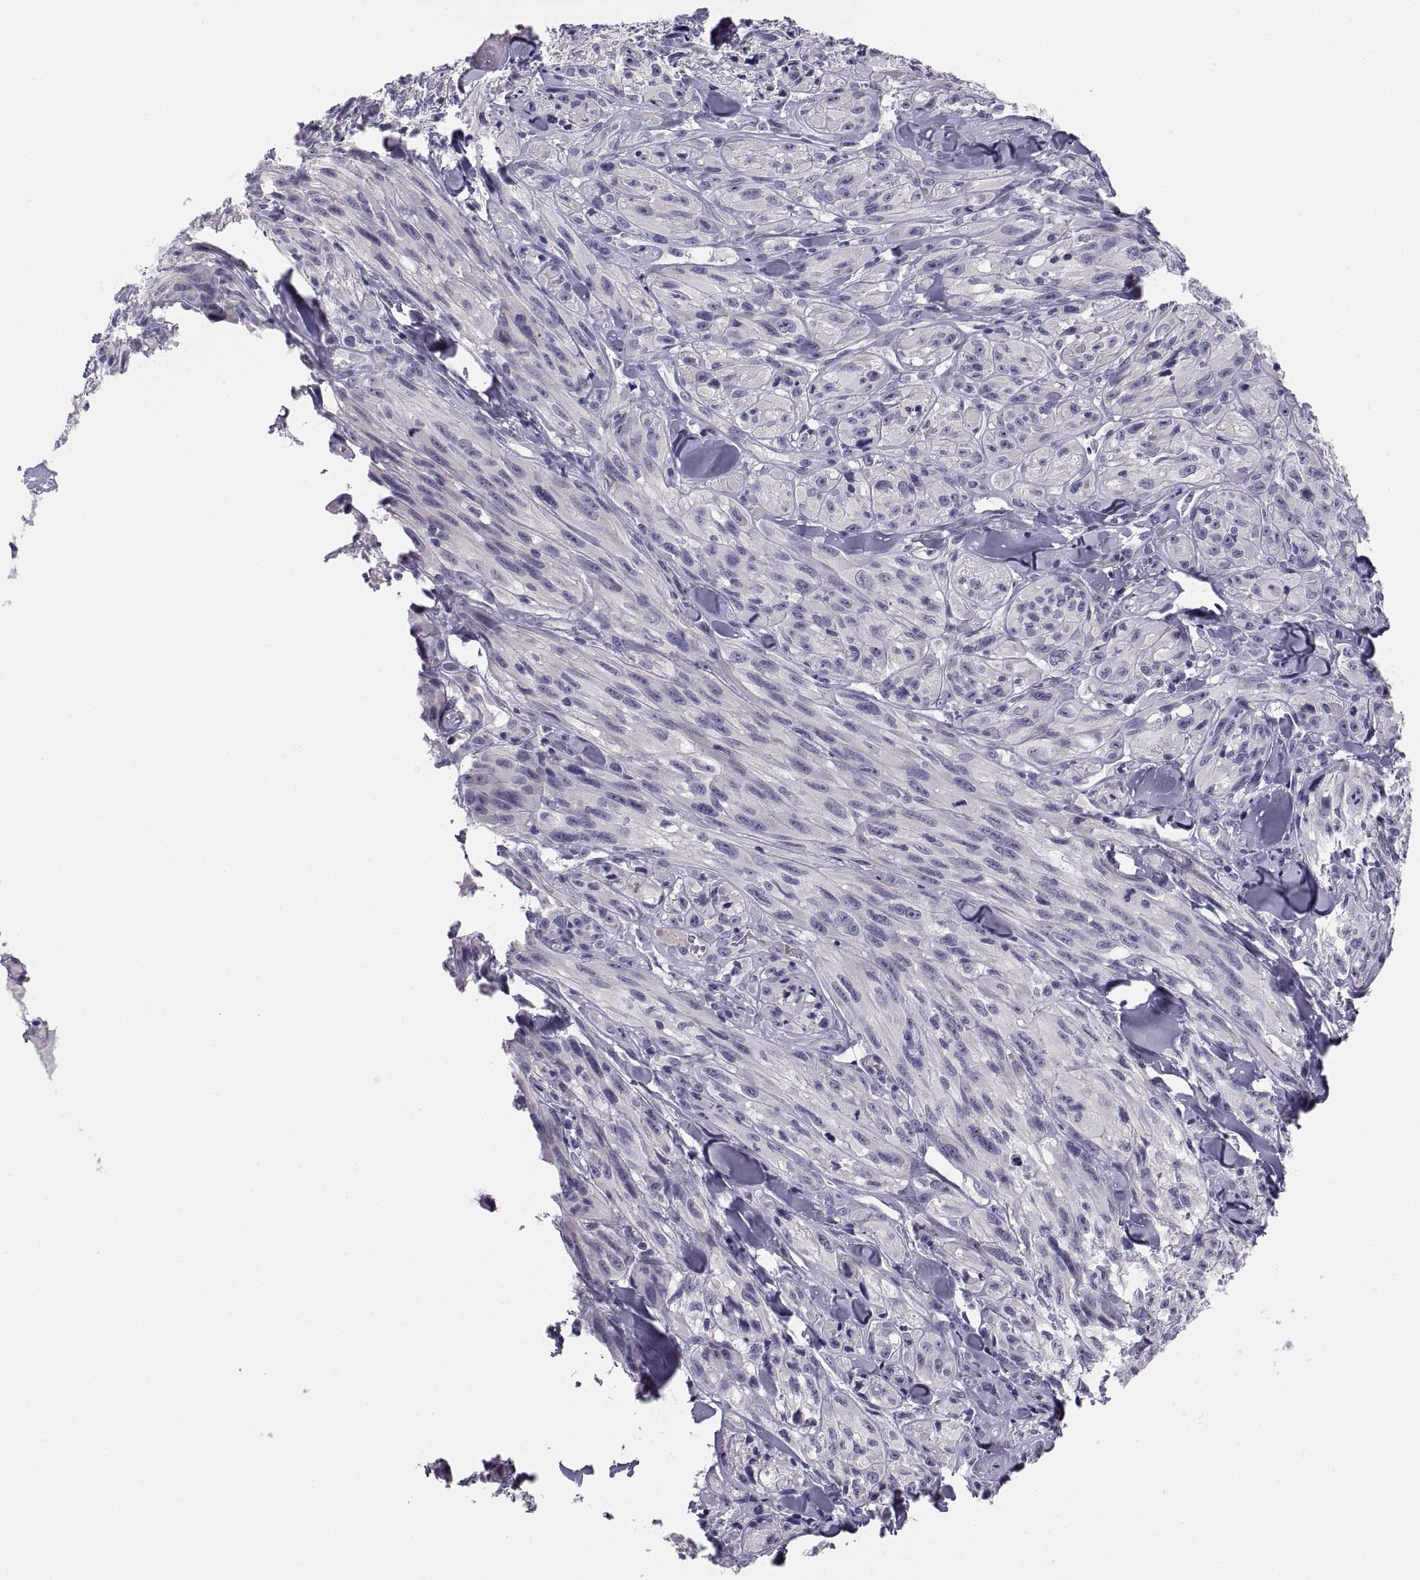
{"staining": {"intensity": "negative", "quantity": "none", "location": "none"}, "tissue": "melanoma", "cell_type": "Tumor cells", "image_type": "cancer", "snomed": [{"axis": "morphology", "description": "Malignant melanoma, NOS"}, {"axis": "topography", "description": "Skin"}], "caption": "Immunohistochemistry (IHC) image of neoplastic tissue: human melanoma stained with DAB reveals no significant protein positivity in tumor cells.", "gene": "STRC", "patient": {"sex": "male", "age": 67}}